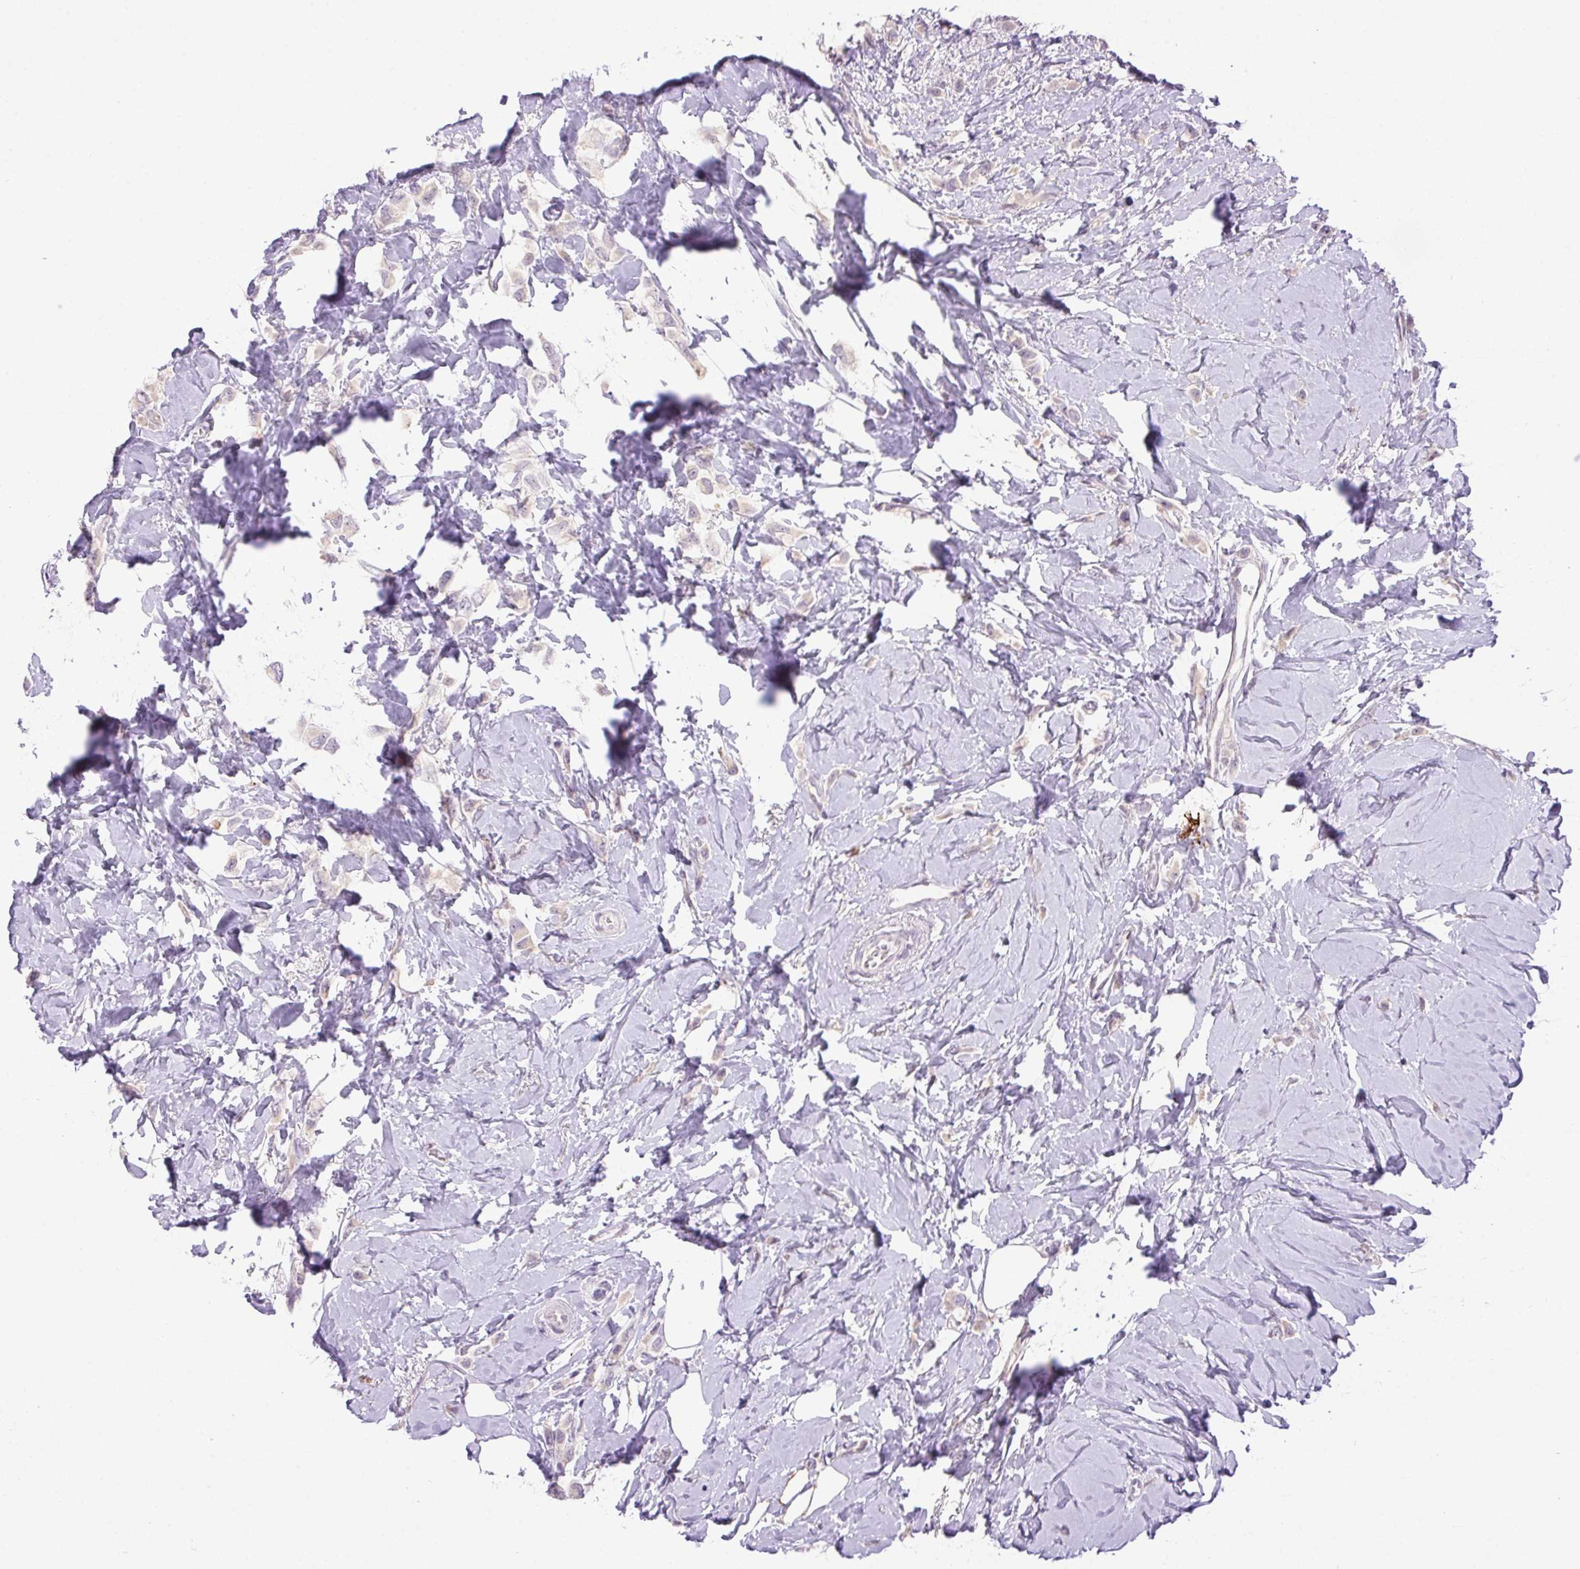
{"staining": {"intensity": "negative", "quantity": "none", "location": "none"}, "tissue": "breast cancer", "cell_type": "Tumor cells", "image_type": "cancer", "snomed": [{"axis": "morphology", "description": "Lobular carcinoma"}, {"axis": "topography", "description": "Breast"}], "caption": "The histopathology image displays no staining of tumor cells in breast cancer (lobular carcinoma).", "gene": "LRRTM1", "patient": {"sex": "female", "age": 66}}